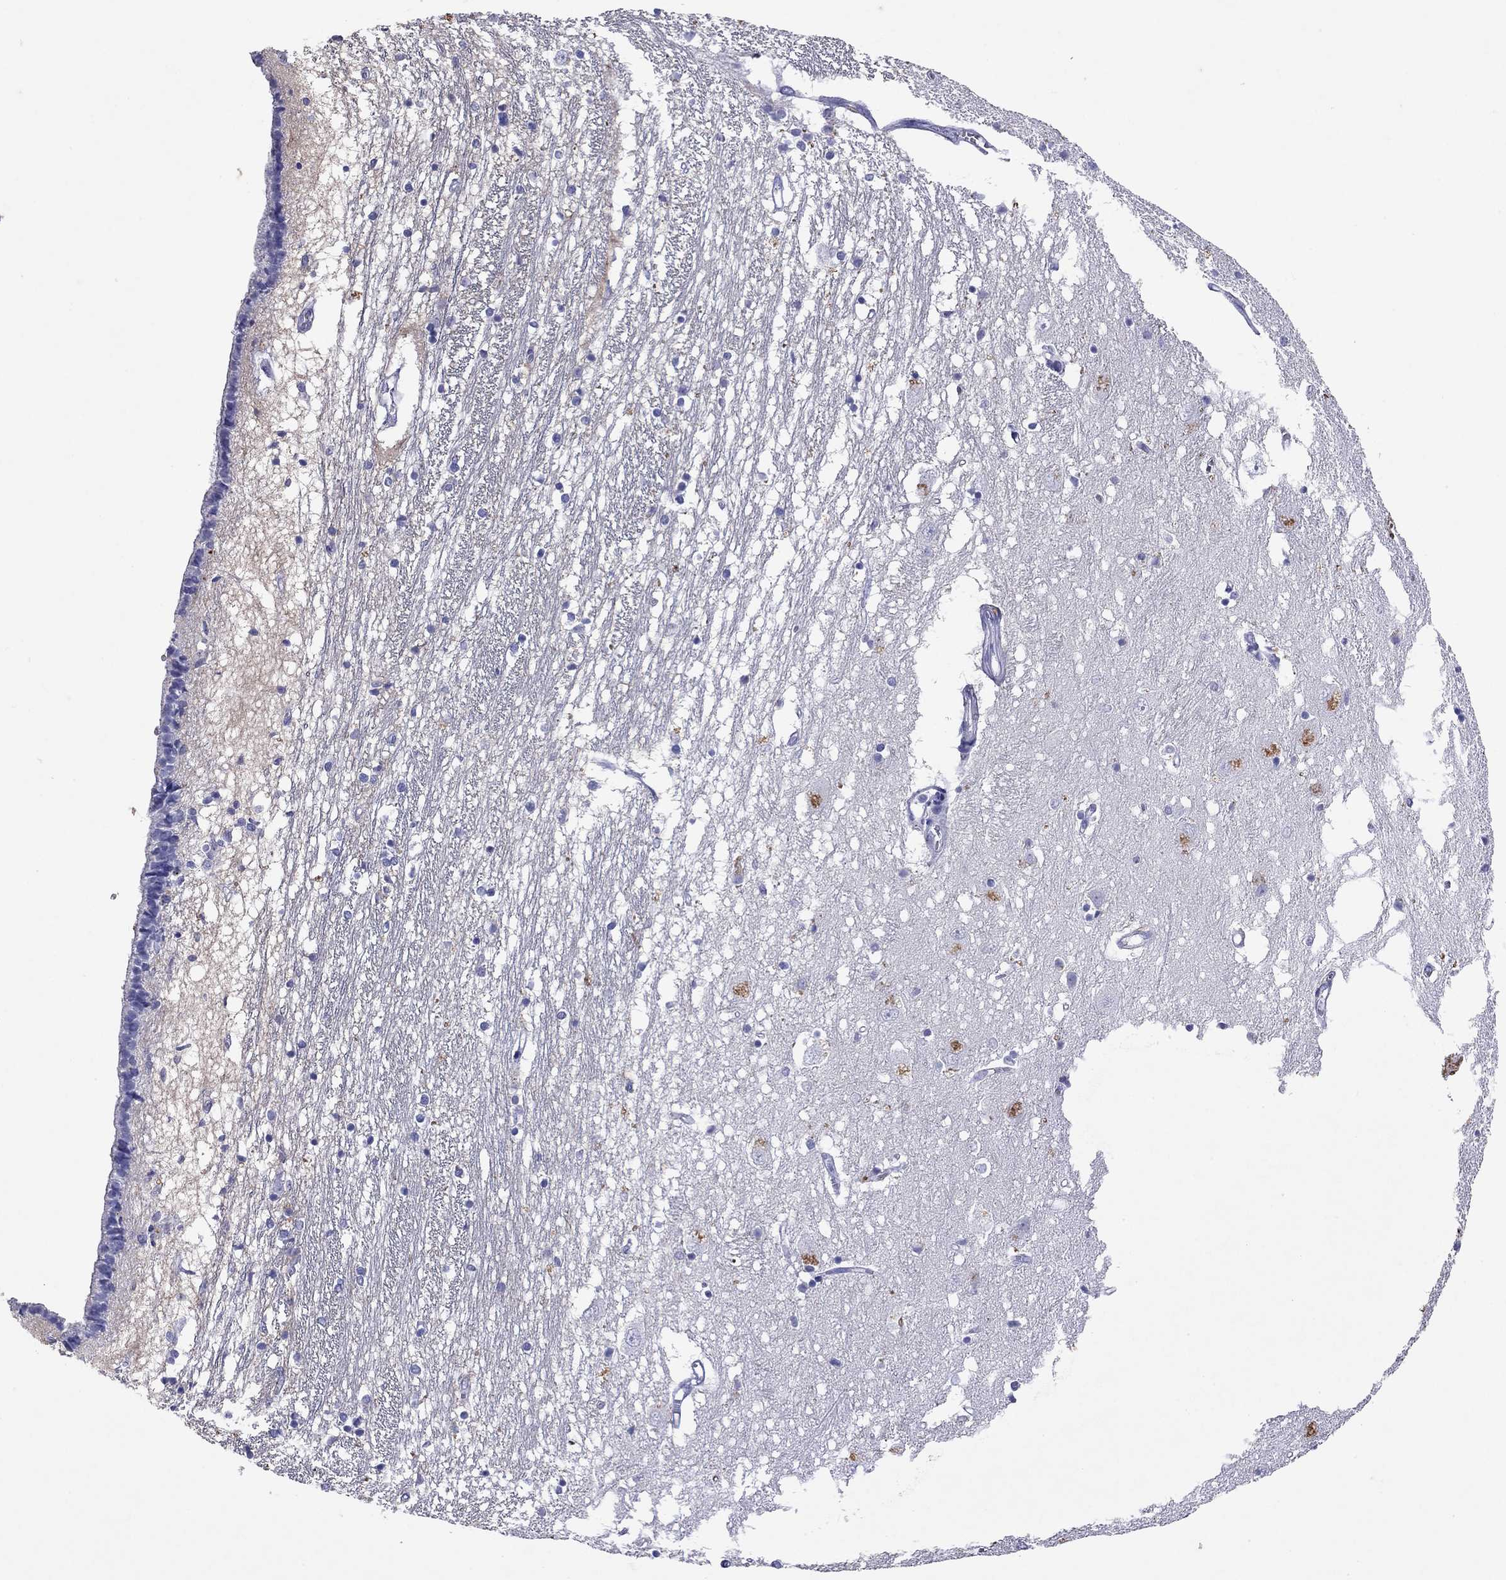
{"staining": {"intensity": "negative", "quantity": "none", "location": "none"}, "tissue": "caudate", "cell_type": "Glial cells", "image_type": "normal", "snomed": [{"axis": "morphology", "description": "Normal tissue, NOS"}, {"axis": "topography", "description": "Lateral ventricle wall"}], "caption": "Immunohistochemistry (IHC) micrograph of benign caudate: human caudate stained with DAB reveals no significant protein expression in glial cells.", "gene": "ARMC12", "patient": {"sex": "female", "age": 71}}